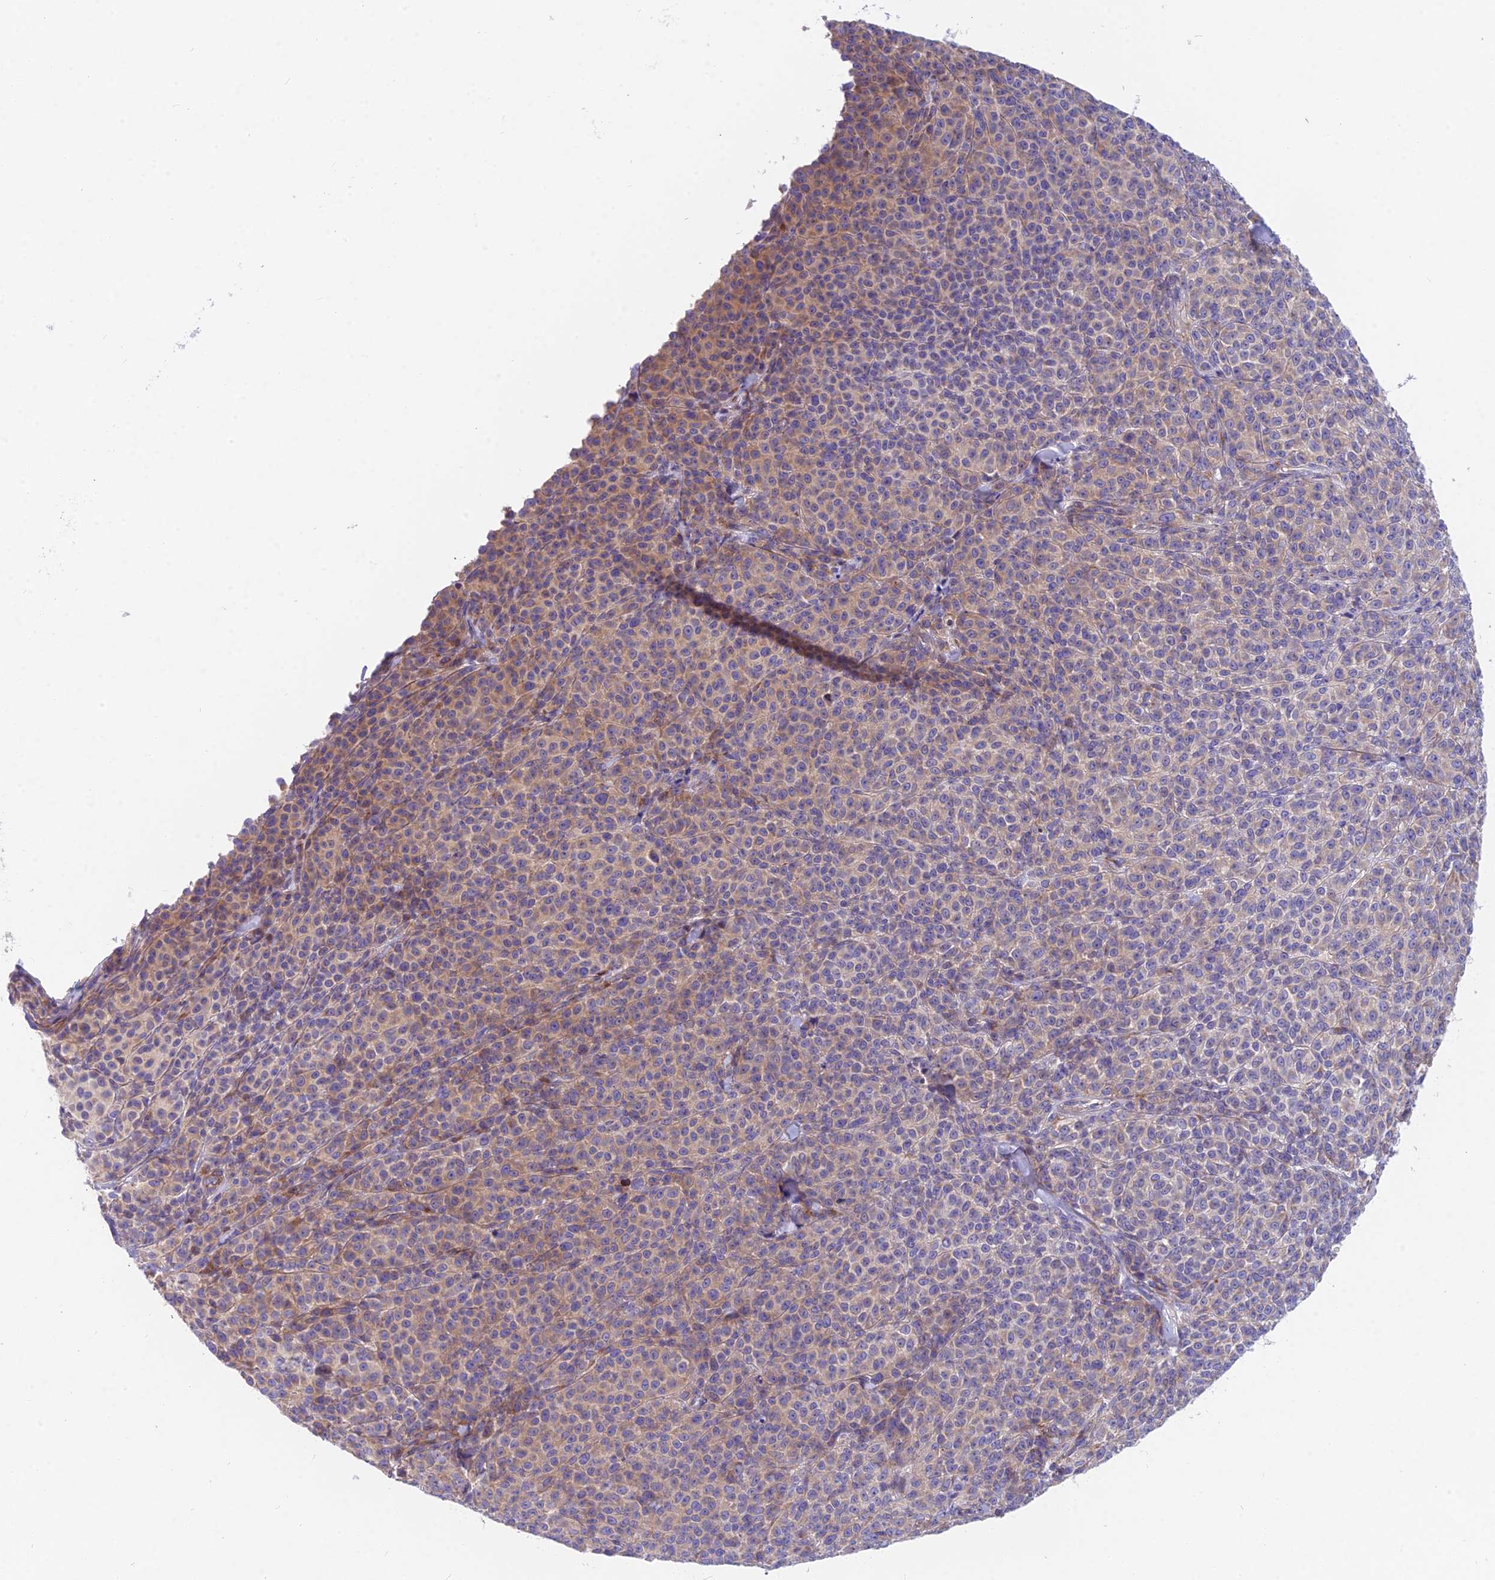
{"staining": {"intensity": "weak", "quantity": "<25%", "location": "cytoplasmic/membranous"}, "tissue": "melanoma", "cell_type": "Tumor cells", "image_type": "cancer", "snomed": [{"axis": "morphology", "description": "Normal tissue, NOS"}, {"axis": "morphology", "description": "Malignant melanoma, NOS"}, {"axis": "topography", "description": "Skin"}], "caption": "The micrograph demonstrates no staining of tumor cells in malignant melanoma. The staining is performed using DAB brown chromogen with nuclei counter-stained in using hematoxylin.", "gene": "MVB12A", "patient": {"sex": "female", "age": 34}}